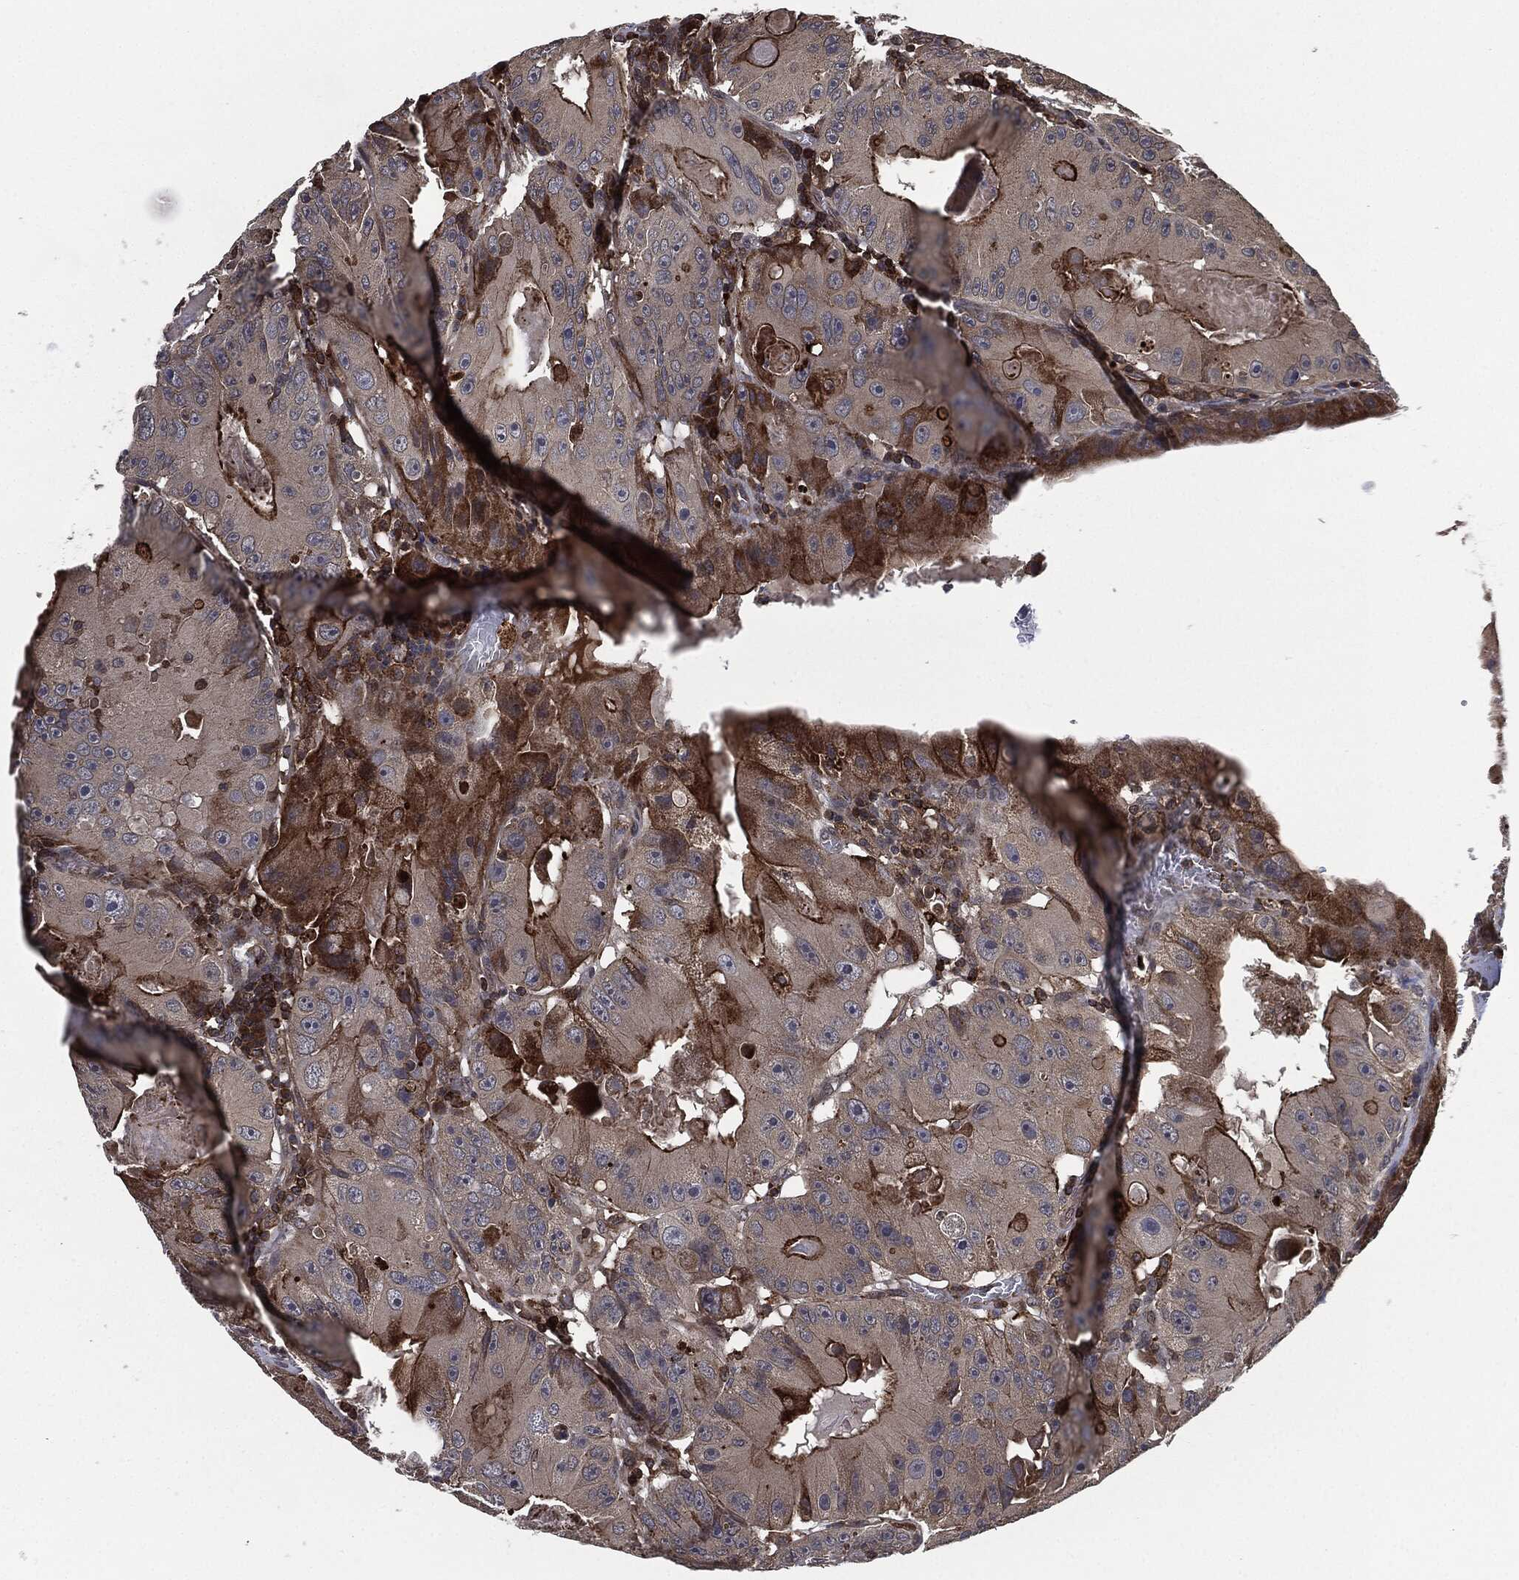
{"staining": {"intensity": "moderate", "quantity": "25%-75%", "location": "cytoplasmic/membranous"}, "tissue": "colorectal cancer", "cell_type": "Tumor cells", "image_type": "cancer", "snomed": [{"axis": "morphology", "description": "Adenocarcinoma, NOS"}, {"axis": "topography", "description": "Colon"}], "caption": "Brown immunohistochemical staining in human colorectal cancer exhibits moderate cytoplasmic/membranous positivity in about 25%-75% of tumor cells.", "gene": "UBR1", "patient": {"sex": "female", "age": 86}}